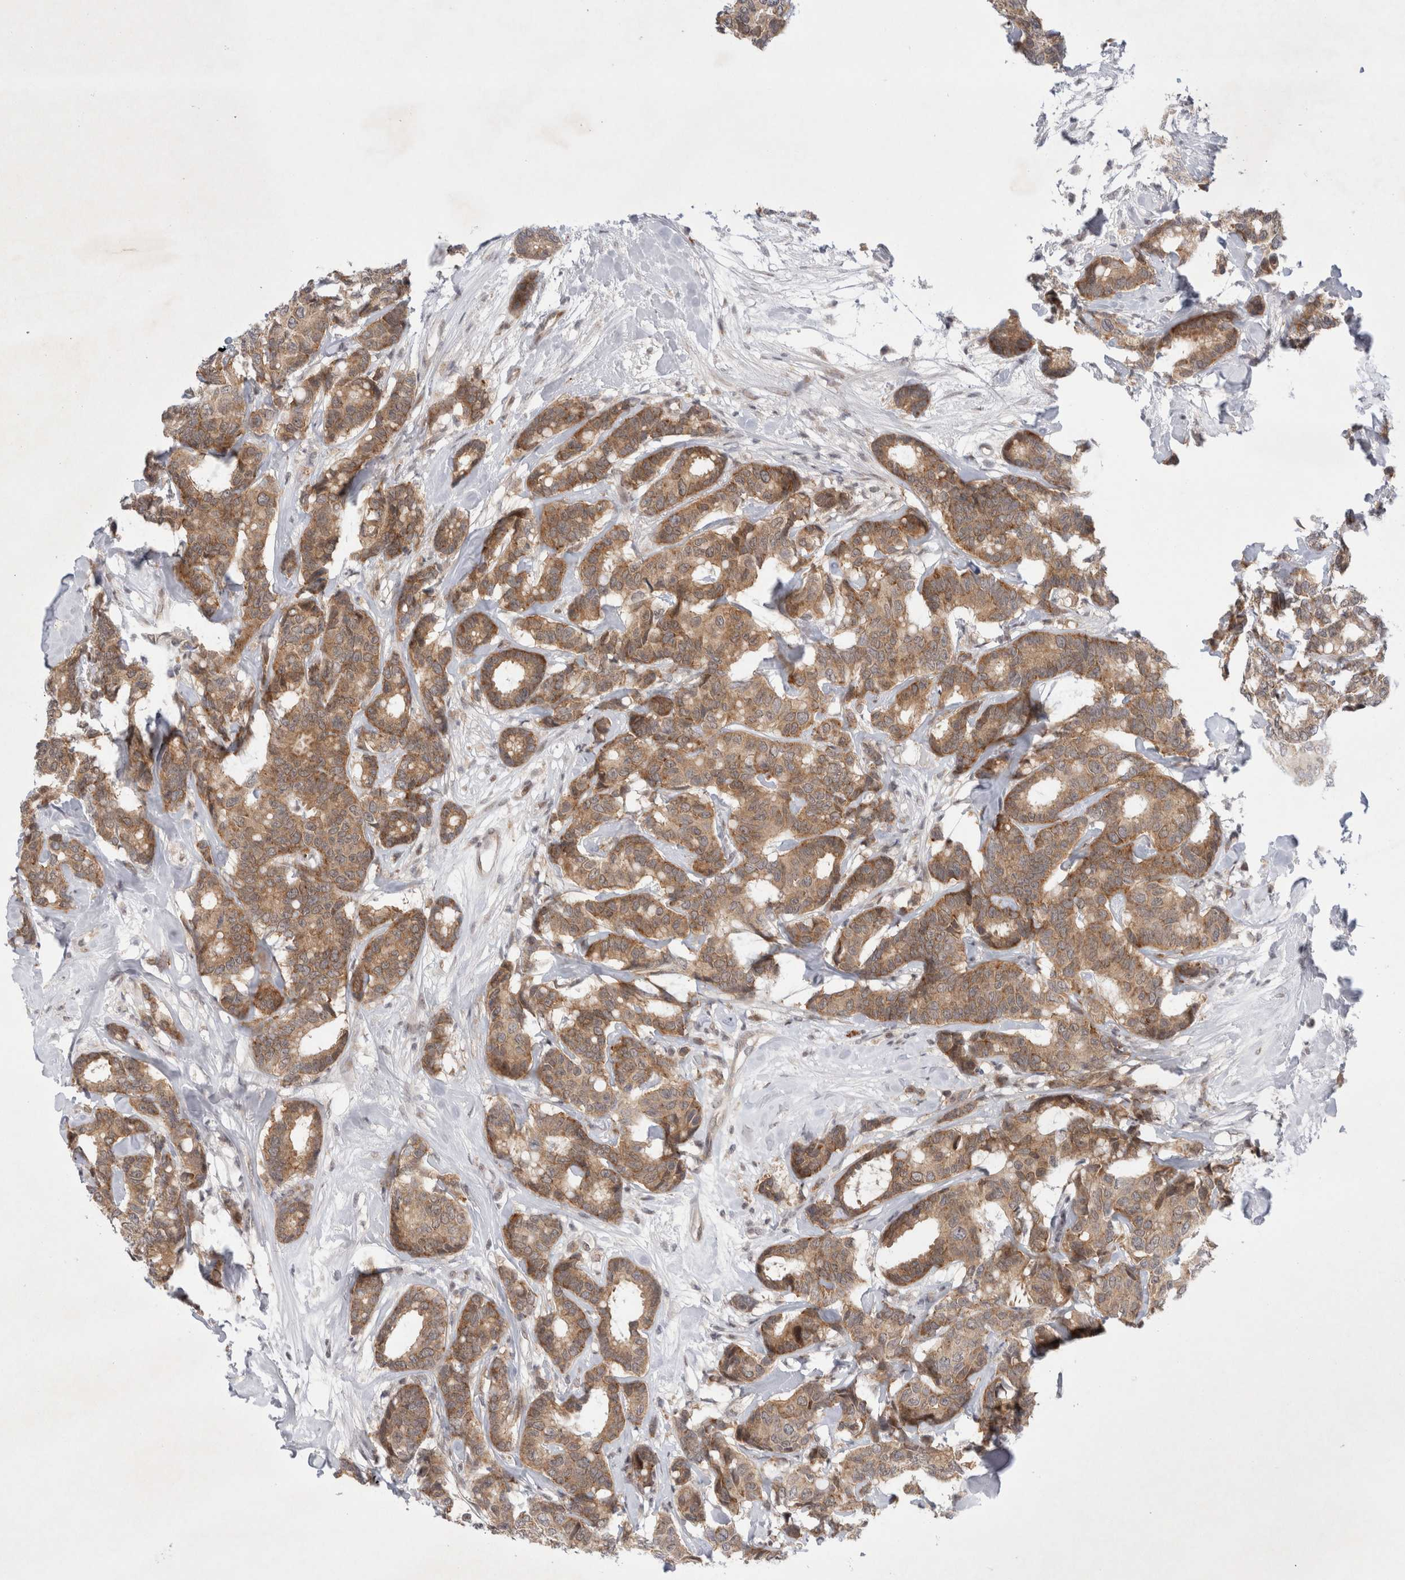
{"staining": {"intensity": "moderate", "quantity": ">75%", "location": "cytoplasmic/membranous"}, "tissue": "breast cancer", "cell_type": "Tumor cells", "image_type": "cancer", "snomed": [{"axis": "morphology", "description": "Duct carcinoma"}, {"axis": "topography", "description": "Breast"}], "caption": "Protein expression analysis of human breast invasive ductal carcinoma reveals moderate cytoplasmic/membranous expression in about >75% of tumor cells.", "gene": "WIPF2", "patient": {"sex": "female", "age": 87}}